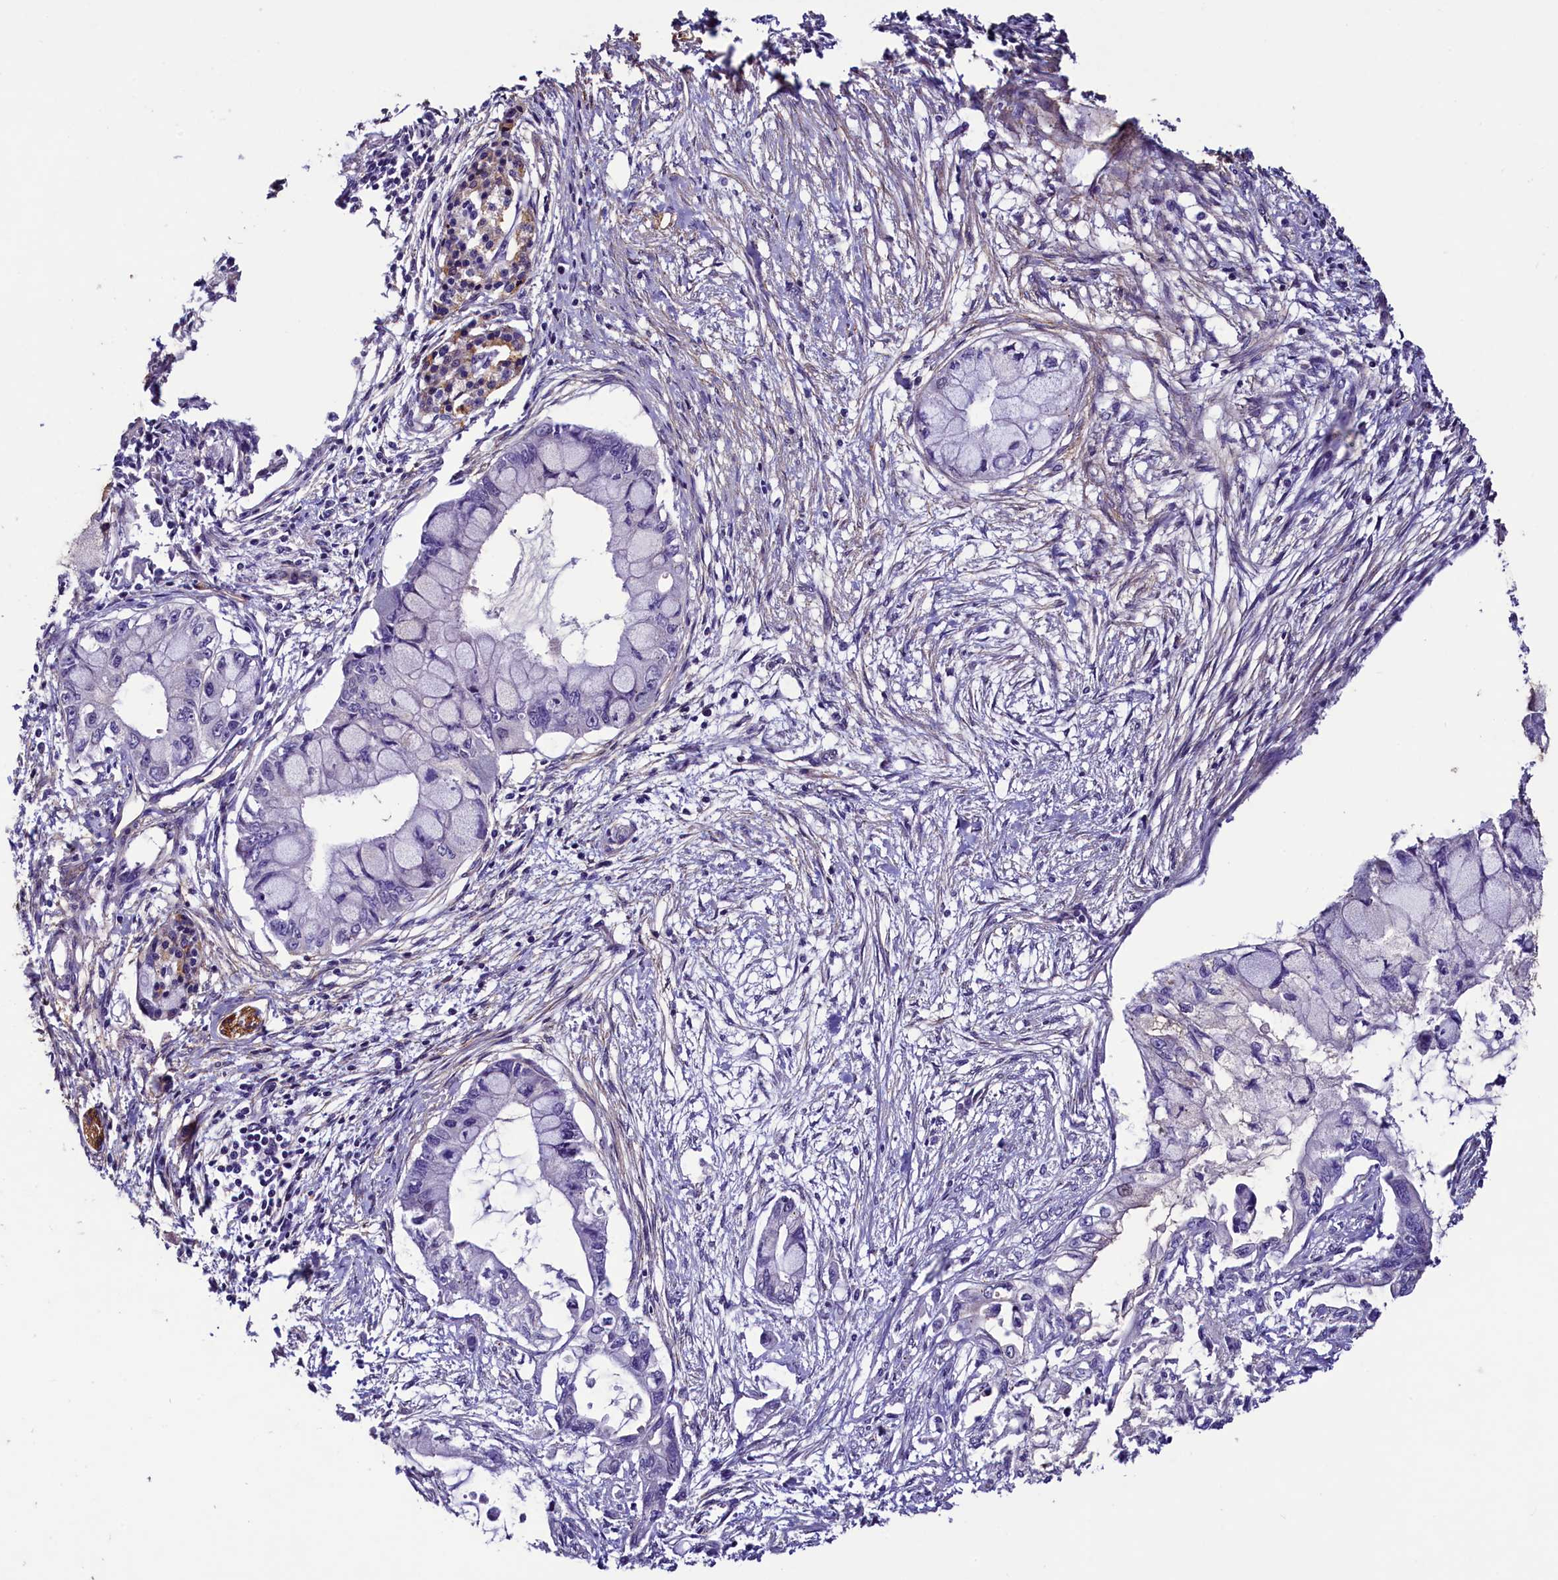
{"staining": {"intensity": "negative", "quantity": "none", "location": "none"}, "tissue": "pancreatic cancer", "cell_type": "Tumor cells", "image_type": "cancer", "snomed": [{"axis": "morphology", "description": "Adenocarcinoma, NOS"}, {"axis": "topography", "description": "Pancreas"}], "caption": "This is an IHC image of human pancreatic cancer. There is no expression in tumor cells.", "gene": "PALM", "patient": {"sex": "male", "age": 48}}